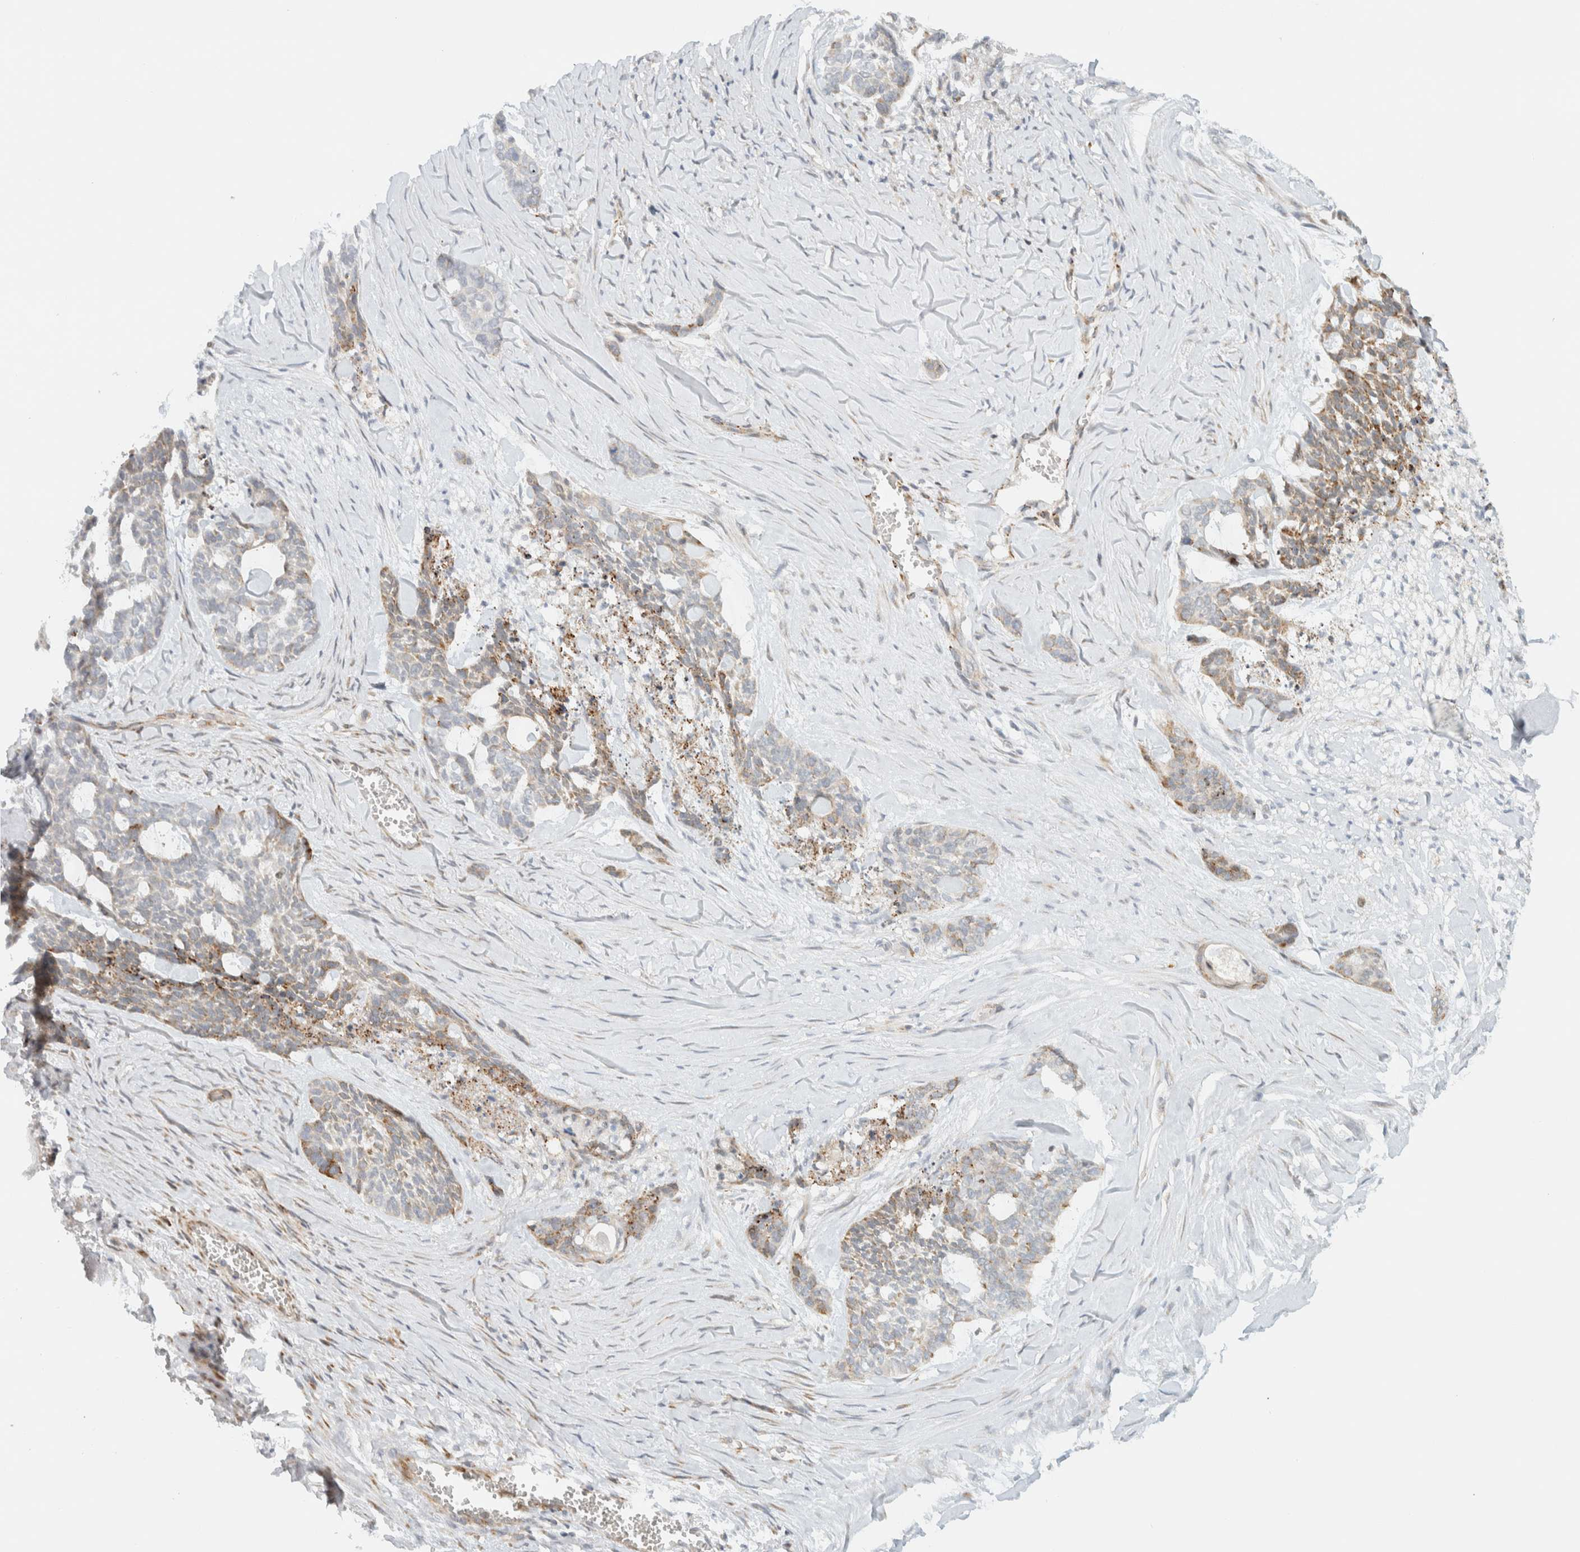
{"staining": {"intensity": "moderate", "quantity": "<25%", "location": "cytoplasmic/membranous"}, "tissue": "skin cancer", "cell_type": "Tumor cells", "image_type": "cancer", "snomed": [{"axis": "morphology", "description": "Basal cell carcinoma"}, {"axis": "topography", "description": "Skin"}], "caption": "Immunohistochemical staining of human skin cancer reveals moderate cytoplasmic/membranous protein staining in approximately <25% of tumor cells.", "gene": "ITPRID1", "patient": {"sex": "female", "age": 64}}